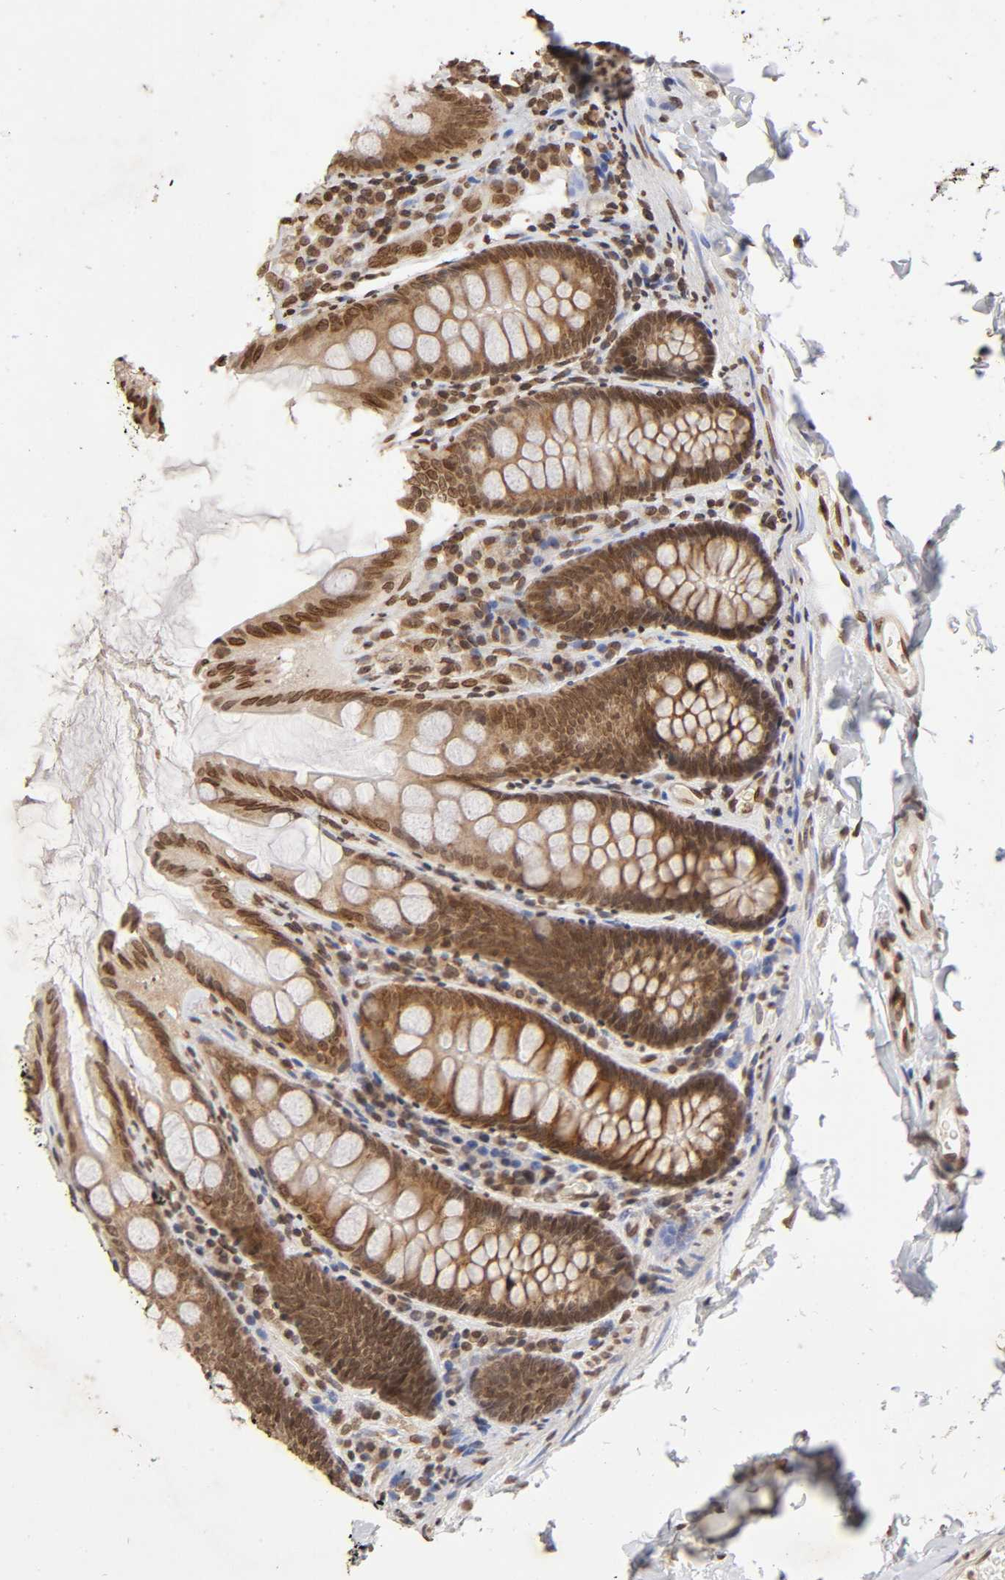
{"staining": {"intensity": "moderate", "quantity": ">75%", "location": "nuclear"}, "tissue": "colon", "cell_type": "Endothelial cells", "image_type": "normal", "snomed": [{"axis": "morphology", "description": "Normal tissue, NOS"}, {"axis": "topography", "description": "Colon"}], "caption": "Moderate nuclear protein expression is identified in about >75% of endothelial cells in colon.", "gene": "MLLT6", "patient": {"sex": "female", "age": 61}}